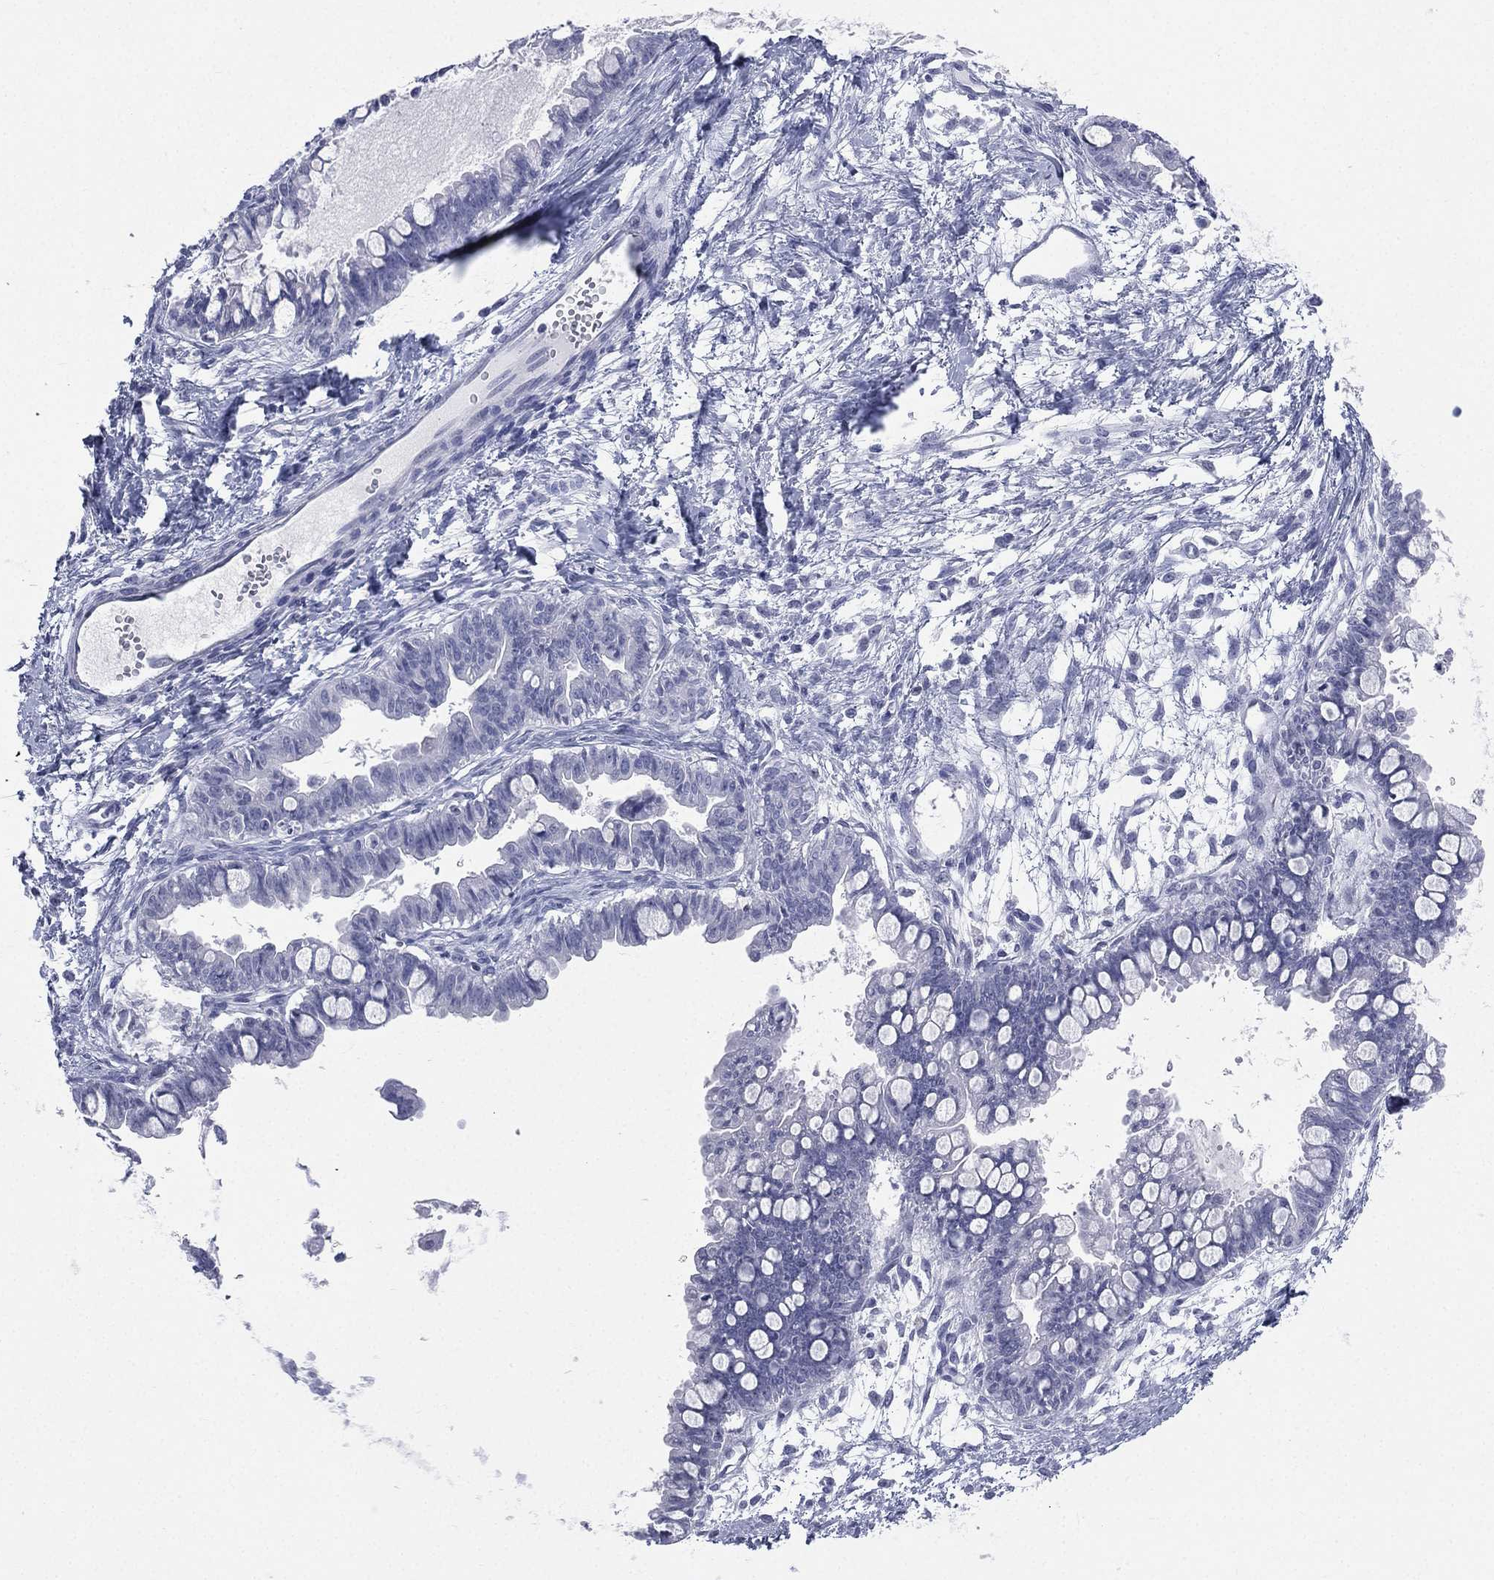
{"staining": {"intensity": "negative", "quantity": "none", "location": "none"}, "tissue": "ovarian cancer", "cell_type": "Tumor cells", "image_type": "cancer", "snomed": [{"axis": "morphology", "description": "Cystadenocarcinoma, mucinous, NOS"}, {"axis": "topography", "description": "Ovary"}], "caption": "The IHC histopathology image has no significant staining in tumor cells of ovarian cancer (mucinous cystadenocarcinoma) tissue.", "gene": "CD22", "patient": {"sex": "female", "age": 63}}